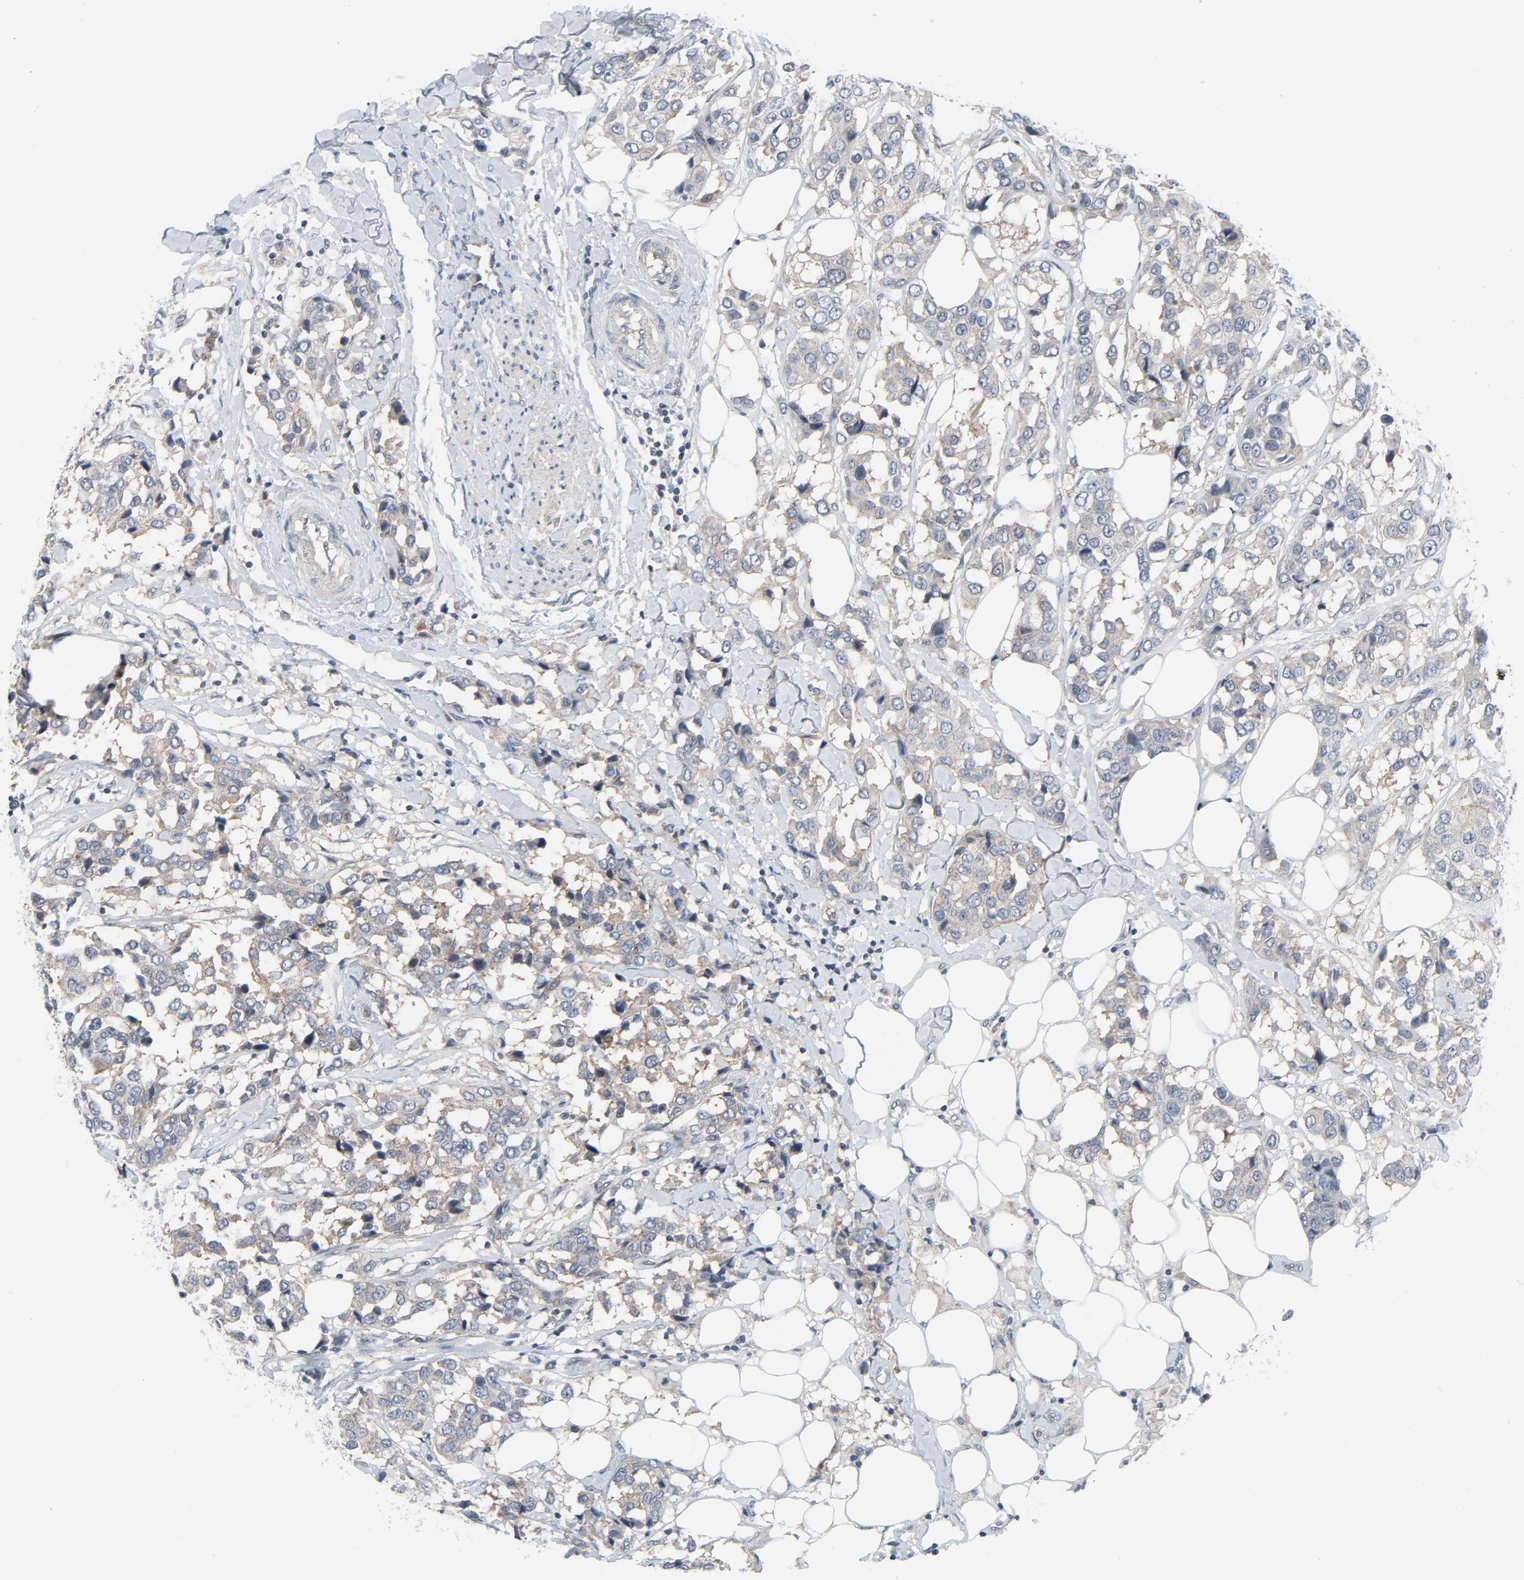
{"staining": {"intensity": "weak", "quantity": ">75%", "location": "cytoplasmic/membranous"}, "tissue": "breast cancer", "cell_type": "Tumor cells", "image_type": "cancer", "snomed": [{"axis": "morphology", "description": "Duct carcinoma"}, {"axis": "topography", "description": "Breast"}], "caption": "A photomicrograph of human infiltrating ductal carcinoma (breast) stained for a protein demonstrates weak cytoplasmic/membranous brown staining in tumor cells.", "gene": "TSG101", "patient": {"sex": "female", "age": 80}}